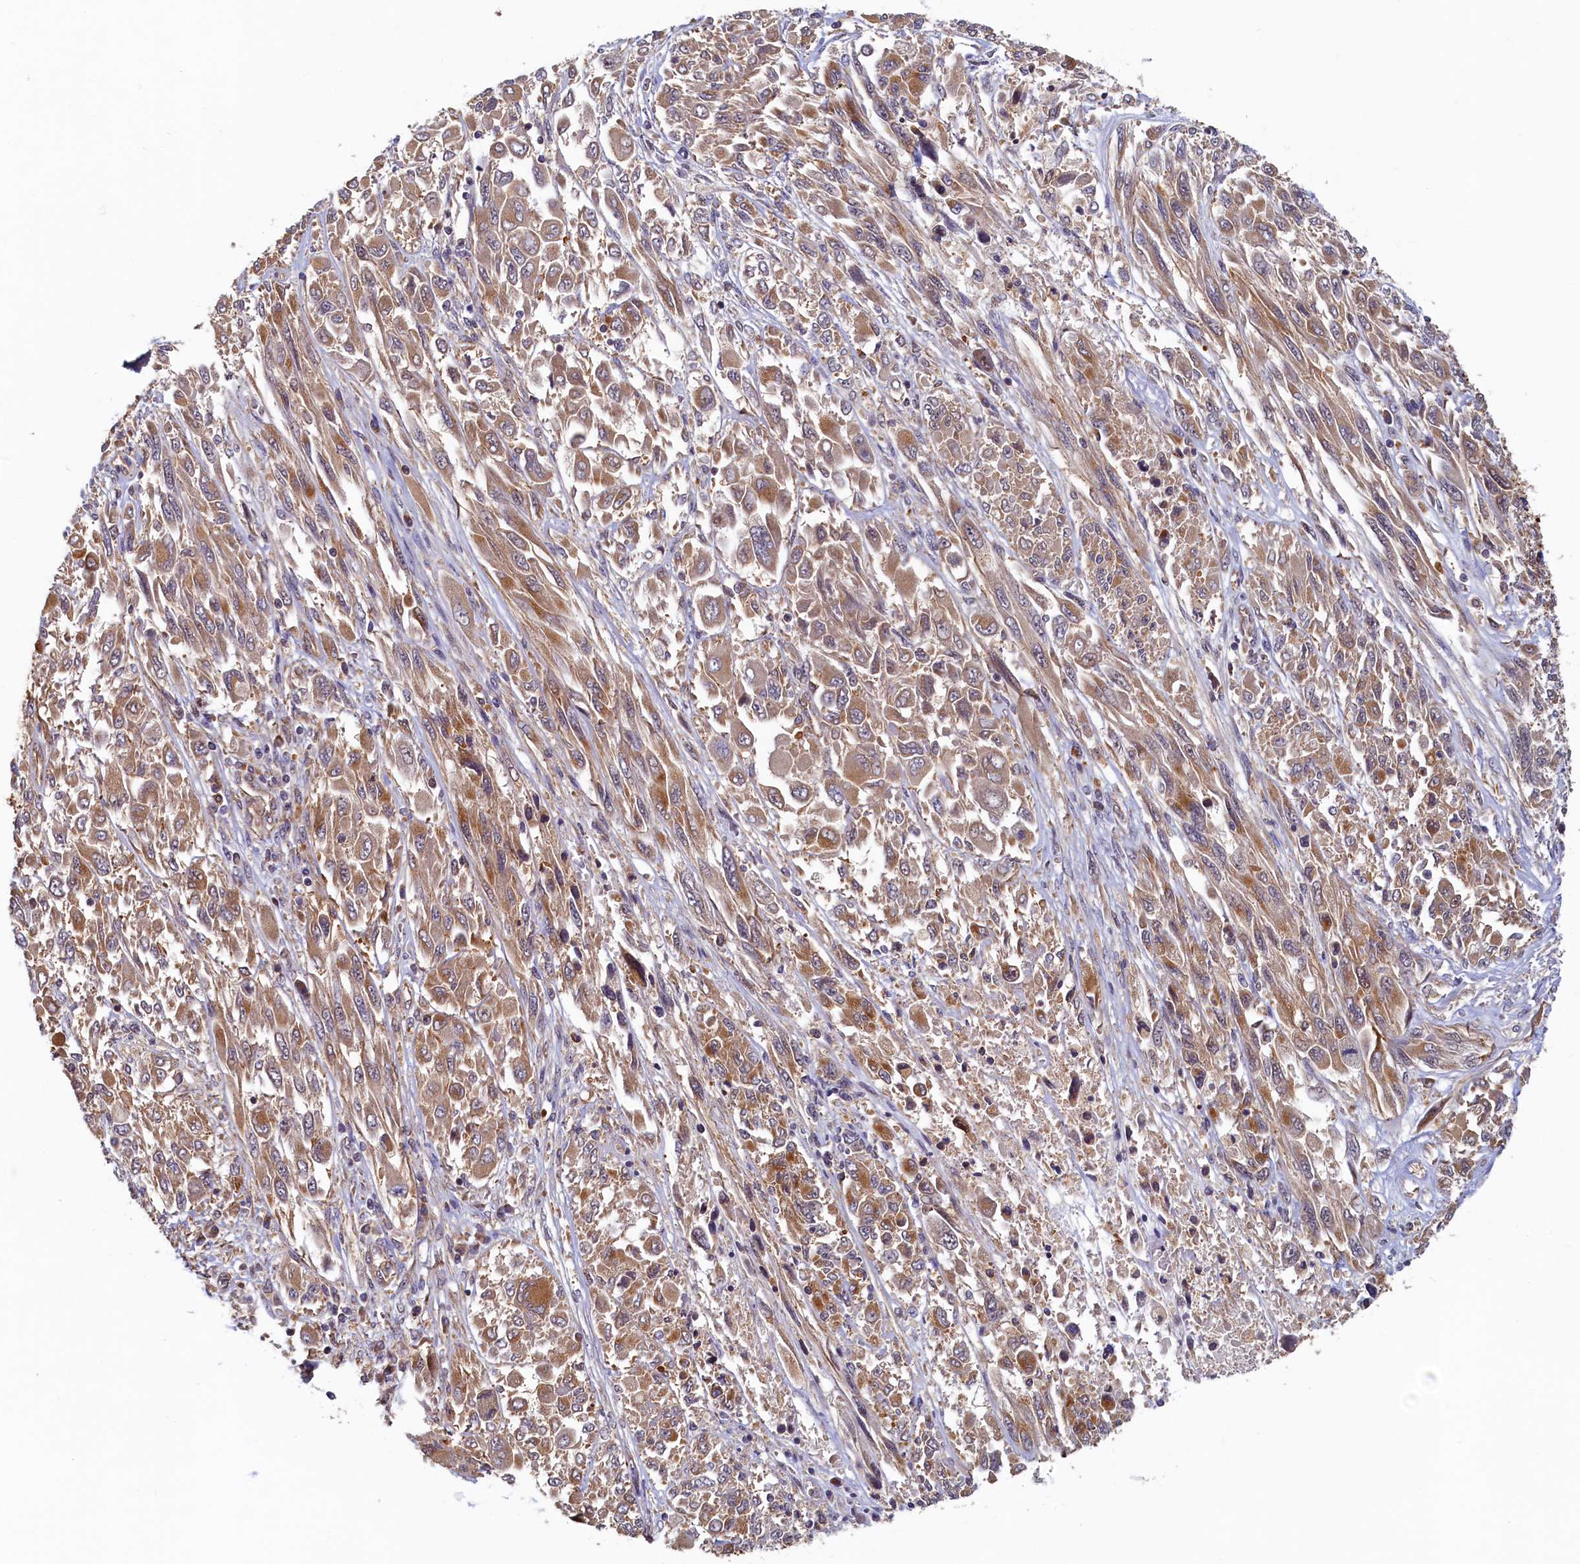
{"staining": {"intensity": "moderate", "quantity": ">75%", "location": "cytoplasmic/membranous"}, "tissue": "melanoma", "cell_type": "Tumor cells", "image_type": "cancer", "snomed": [{"axis": "morphology", "description": "Malignant melanoma, NOS"}, {"axis": "topography", "description": "Skin"}], "caption": "Malignant melanoma was stained to show a protein in brown. There is medium levels of moderate cytoplasmic/membranous staining in about >75% of tumor cells.", "gene": "STX12", "patient": {"sex": "female", "age": 91}}